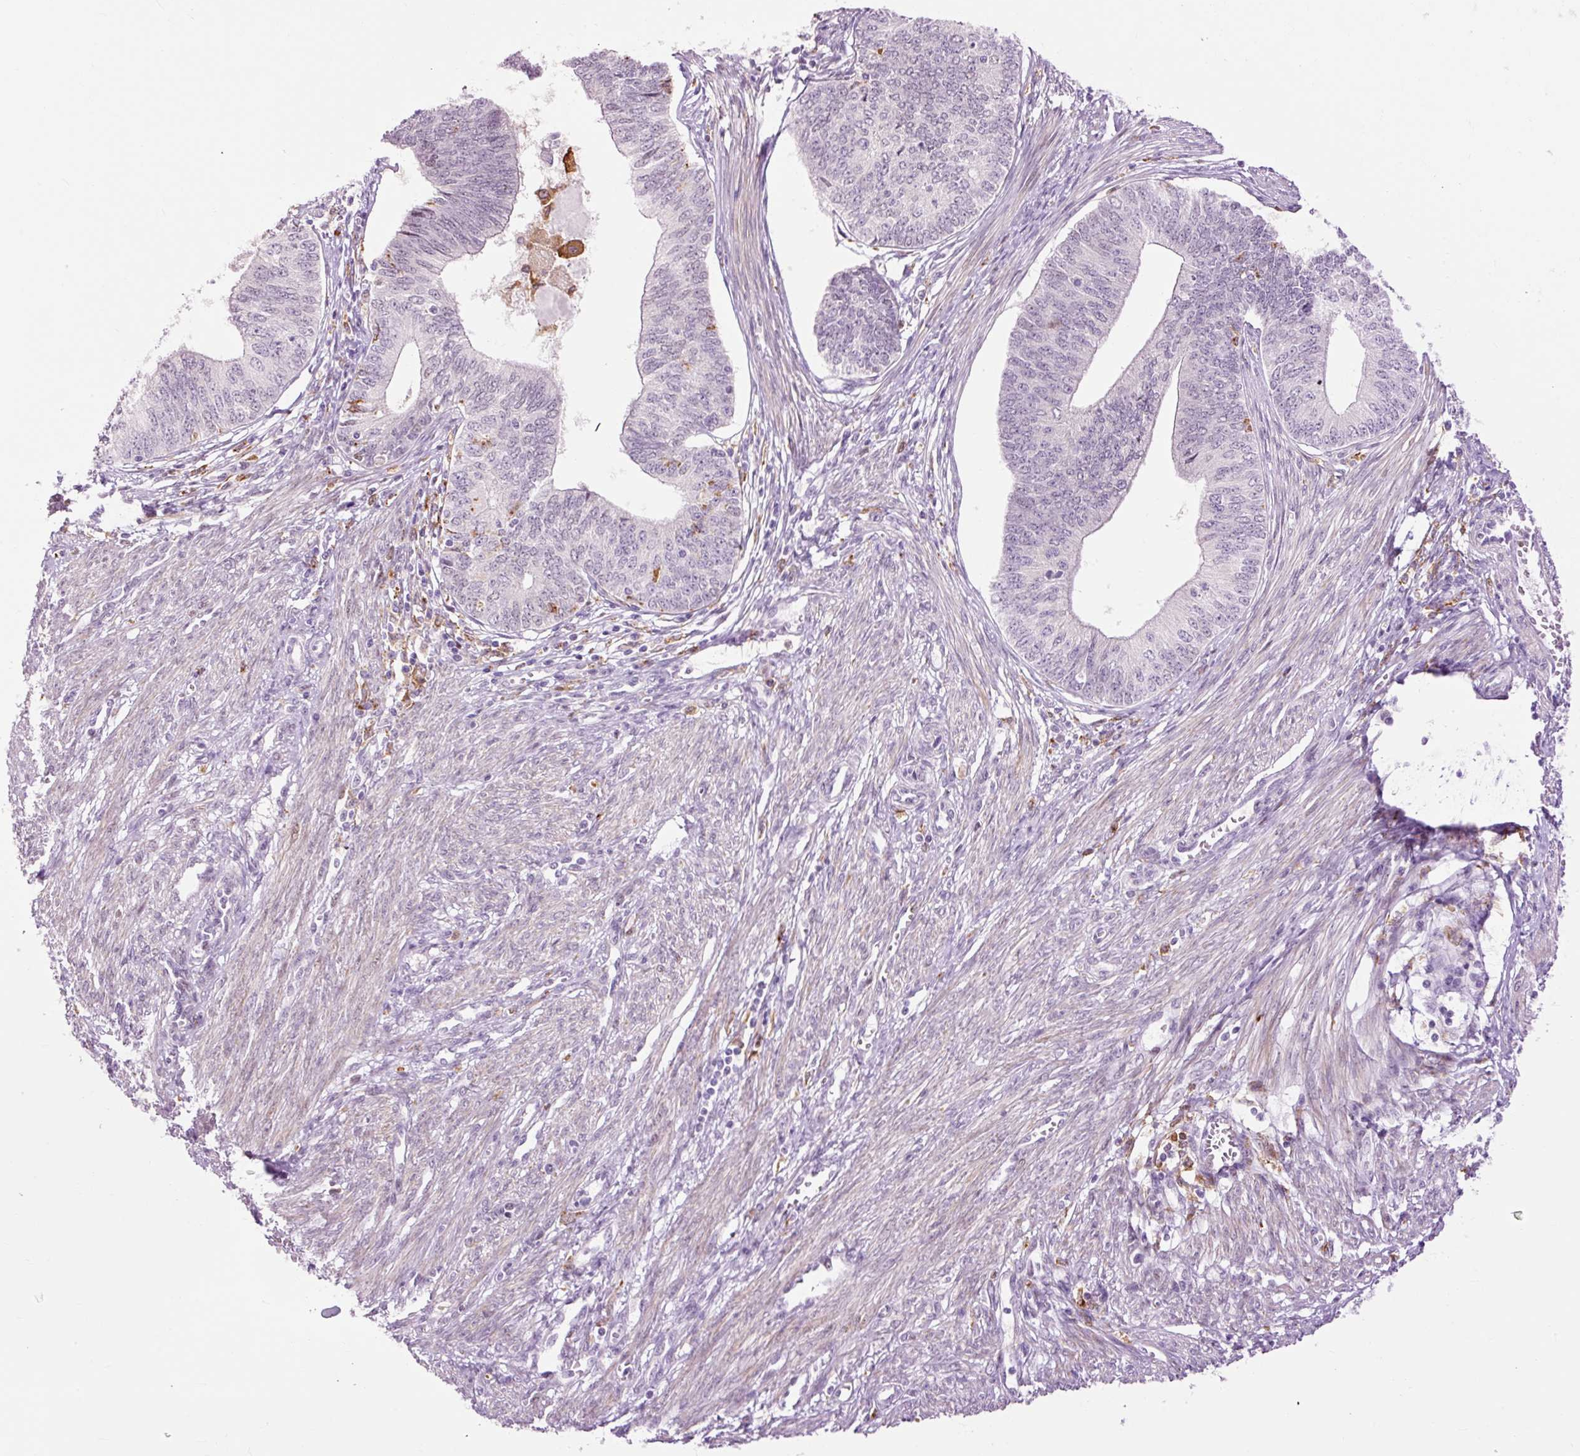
{"staining": {"intensity": "negative", "quantity": "none", "location": "none"}, "tissue": "endometrial cancer", "cell_type": "Tumor cells", "image_type": "cancer", "snomed": [{"axis": "morphology", "description": "Adenocarcinoma, NOS"}, {"axis": "topography", "description": "Endometrium"}], "caption": "This is an IHC histopathology image of human endometrial cancer. There is no staining in tumor cells.", "gene": "LY86", "patient": {"sex": "female", "age": 68}}